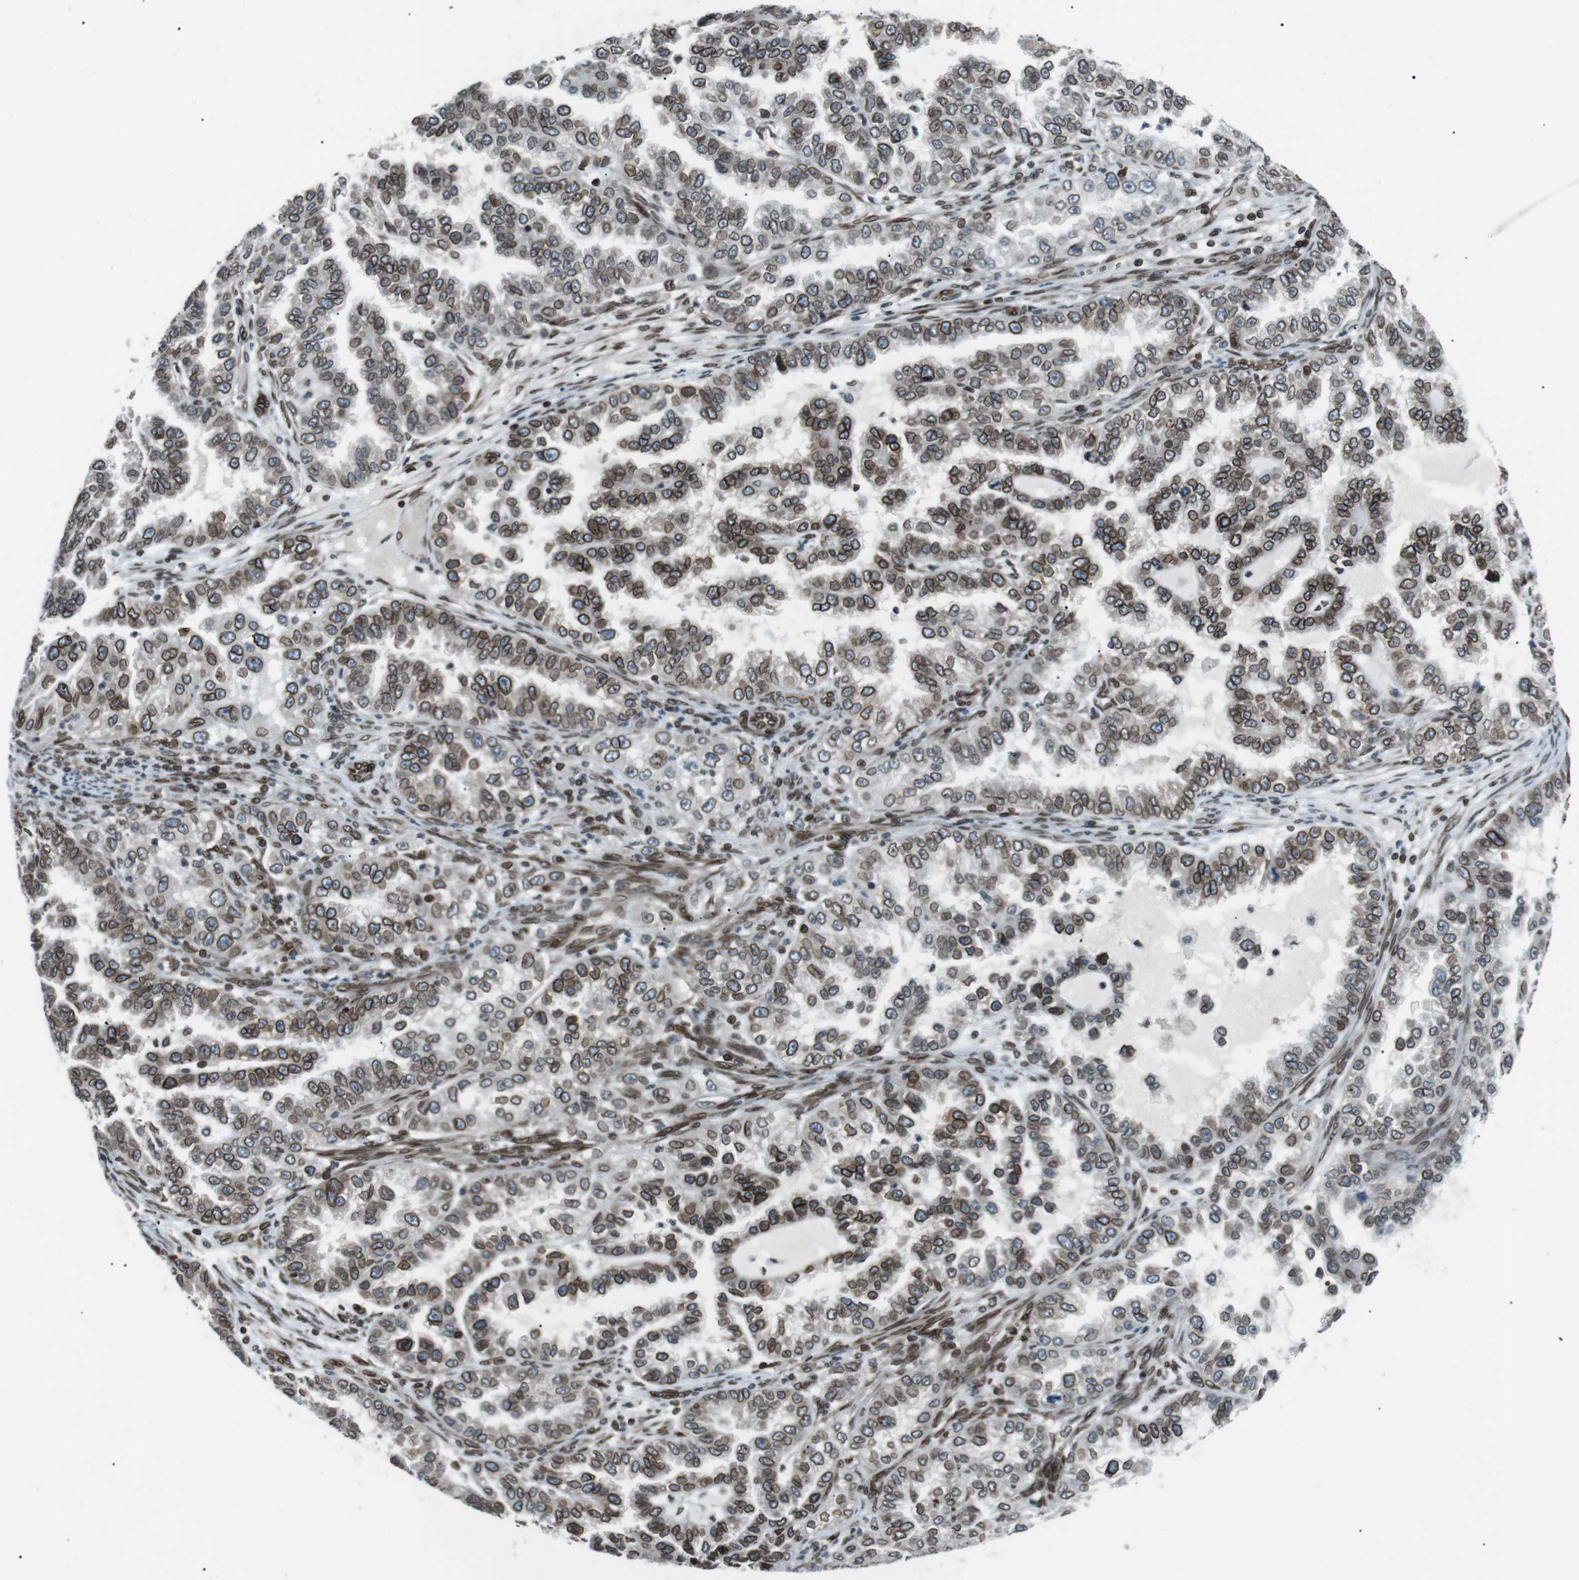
{"staining": {"intensity": "strong", "quantity": ">75%", "location": "cytoplasmic/membranous,nuclear"}, "tissue": "endometrial cancer", "cell_type": "Tumor cells", "image_type": "cancer", "snomed": [{"axis": "morphology", "description": "Adenocarcinoma, NOS"}, {"axis": "topography", "description": "Endometrium"}], "caption": "High-power microscopy captured an IHC histopathology image of endometrial cancer, revealing strong cytoplasmic/membranous and nuclear staining in approximately >75% of tumor cells.", "gene": "TMX4", "patient": {"sex": "female", "age": 85}}